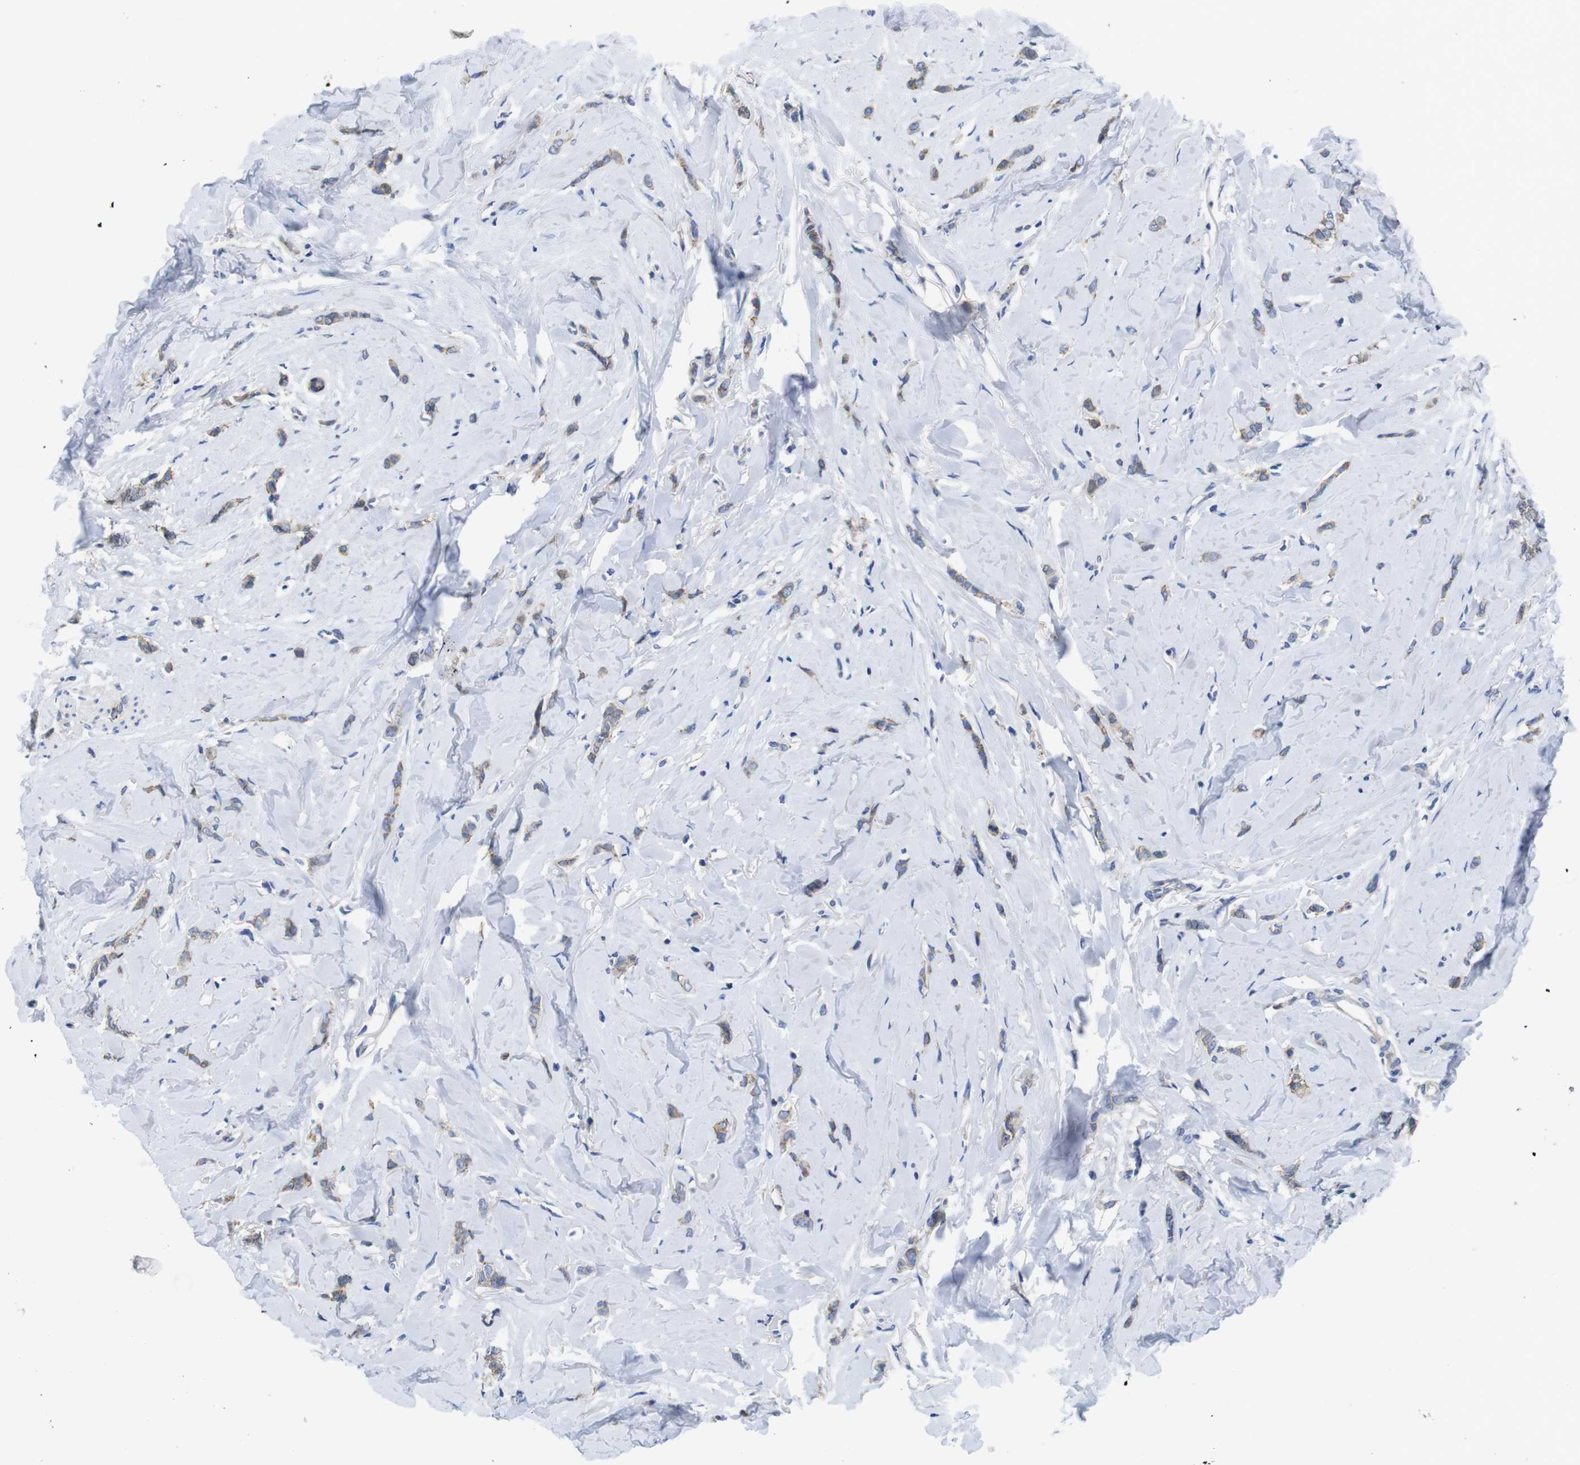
{"staining": {"intensity": "moderate", "quantity": ">75%", "location": "cytoplasmic/membranous"}, "tissue": "breast cancer", "cell_type": "Tumor cells", "image_type": "cancer", "snomed": [{"axis": "morphology", "description": "Lobular carcinoma"}, {"axis": "topography", "description": "Skin"}, {"axis": "topography", "description": "Breast"}], "caption": "Tumor cells reveal moderate cytoplasmic/membranous positivity in approximately >75% of cells in lobular carcinoma (breast). (Stains: DAB in brown, nuclei in blue, Microscopy: brightfield microscopy at high magnification).", "gene": "SCRIB", "patient": {"sex": "female", "age": 46}}